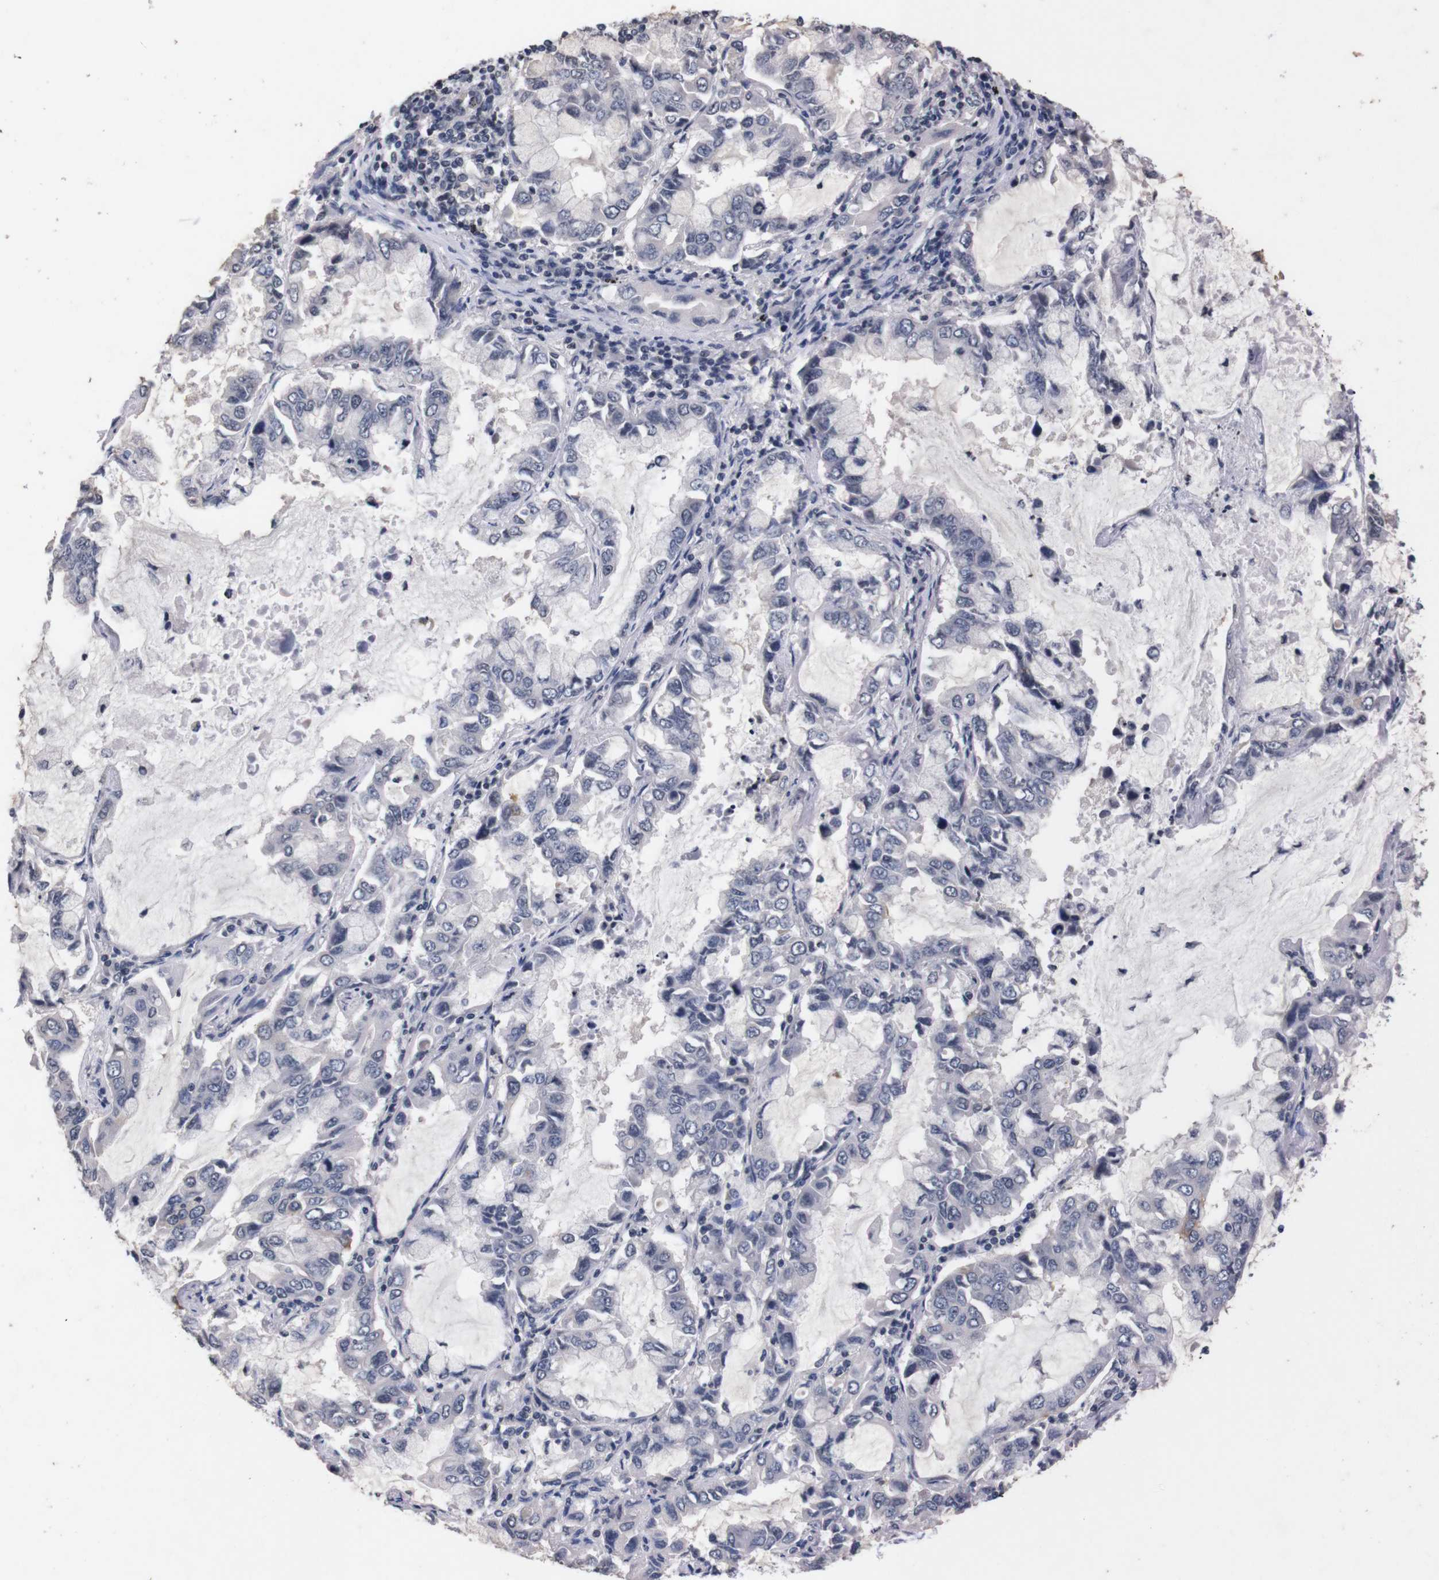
{"staining": {"intensity": "negative", "quantity": "none", "location": "none"}, "tissue": "lung cancer", "cell_type": "Tumor cells", "image_type": "cancer", "snomed": [{"axis": "morphology", "description": "Adenocarcinoma, NOS"}, {"axis": "topography", "description": "Lung"}], "caption": "Tumor cells show no significant staining in lung cancer.", "gene": "TNFRSF21", "patient": {"sex": "male", "age": 64}}